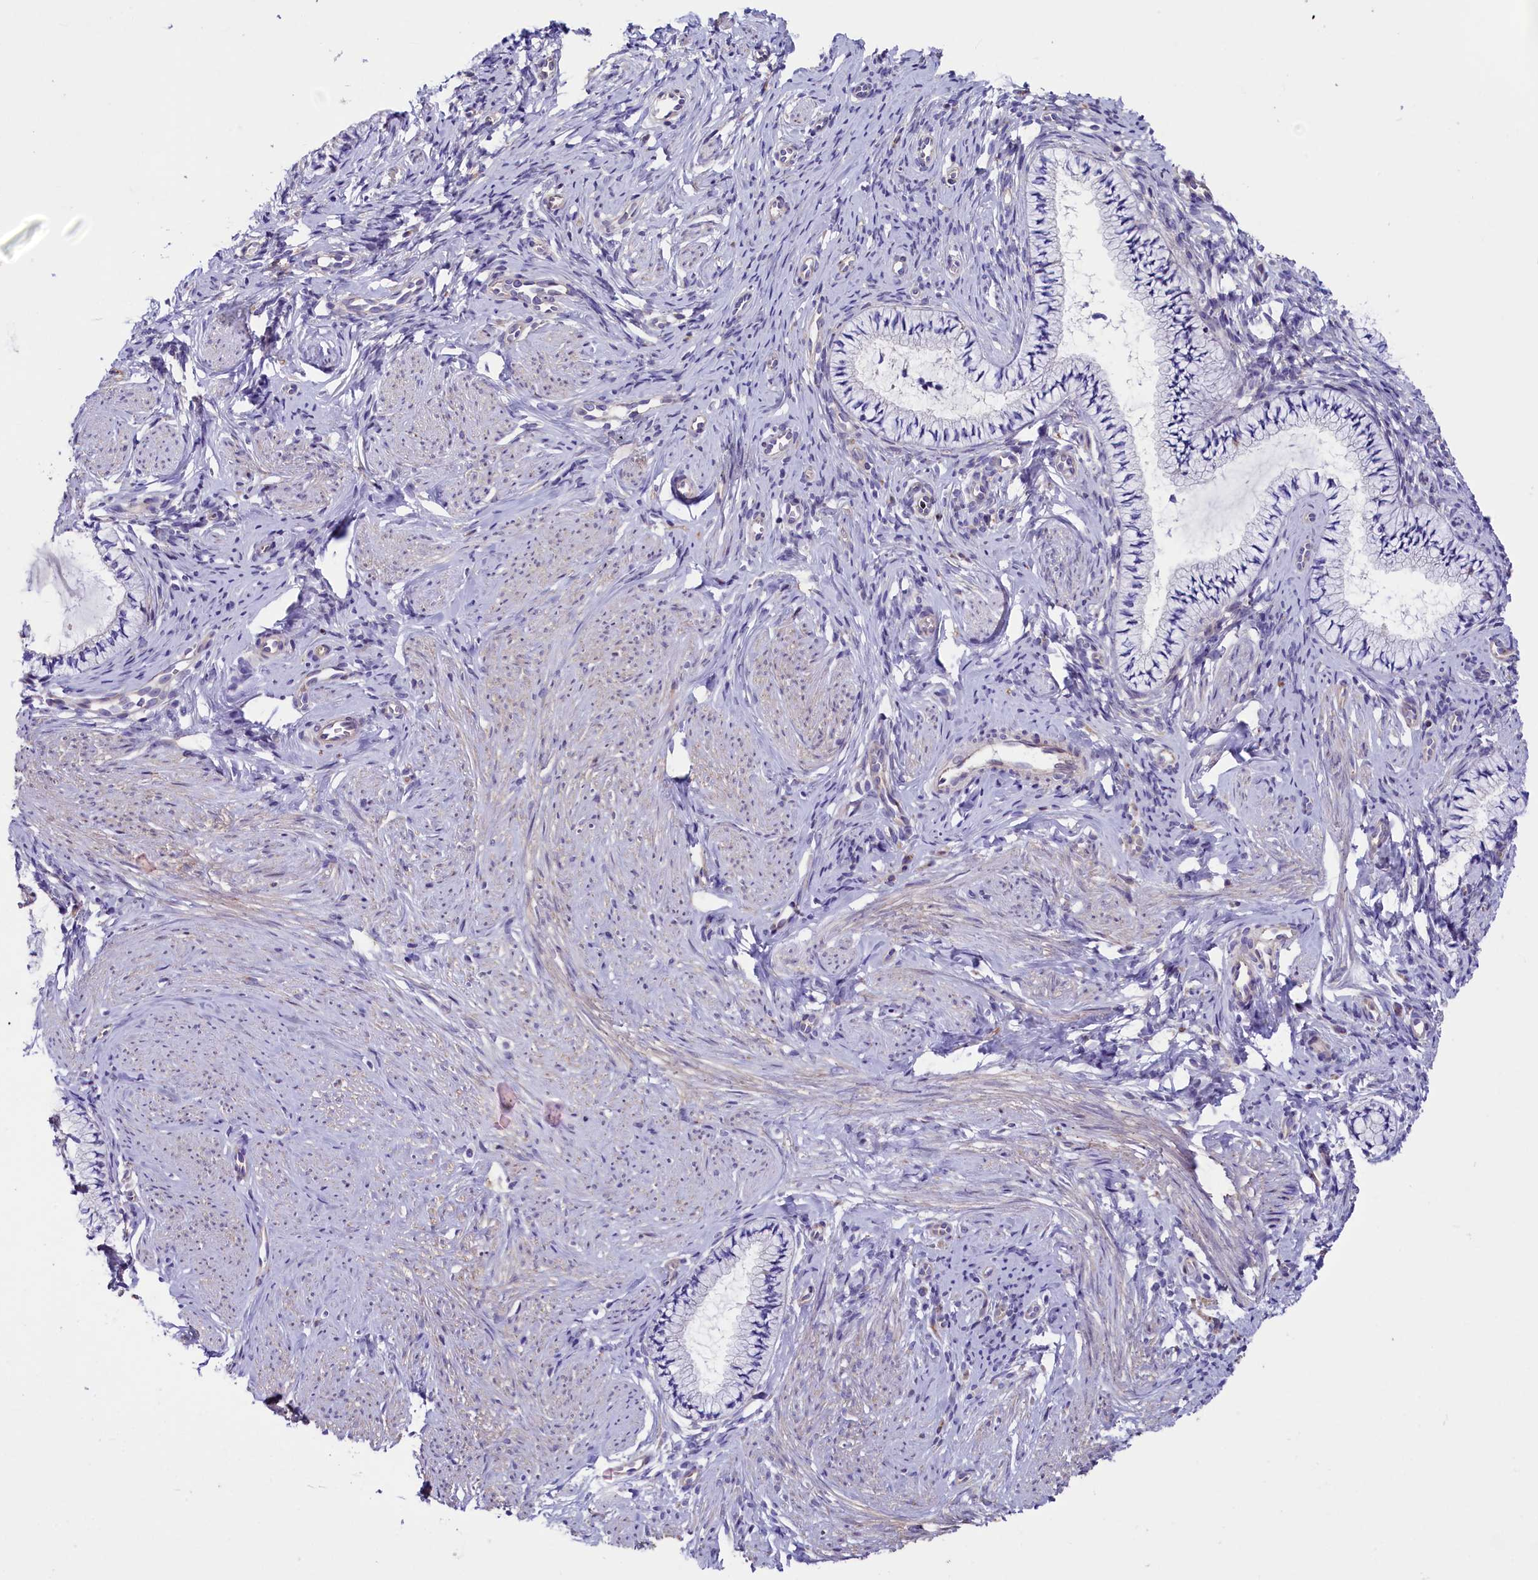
{"staining": {"intensity": "negative", "quantity": "none", "location": "none"}, "tissue": "cervix", "cell_type": "Glandular cells", "image_type": "normal", "snomed": [{"axis": "morphology", "description": "Normal tissue, NOS"}, {"axis": "topography", "description": "Cervix"}], "caption": "Immunohistochemistry histopathology image of unremarkable cervix: human cervix stained with DAB demonstrates no significant protein expression in glandular cells. (DAB (3,3'-diaminobenzidine) IHC, high magnification).", "gene": "GPR108", "patient": {"sex": "female", "age": 57}}